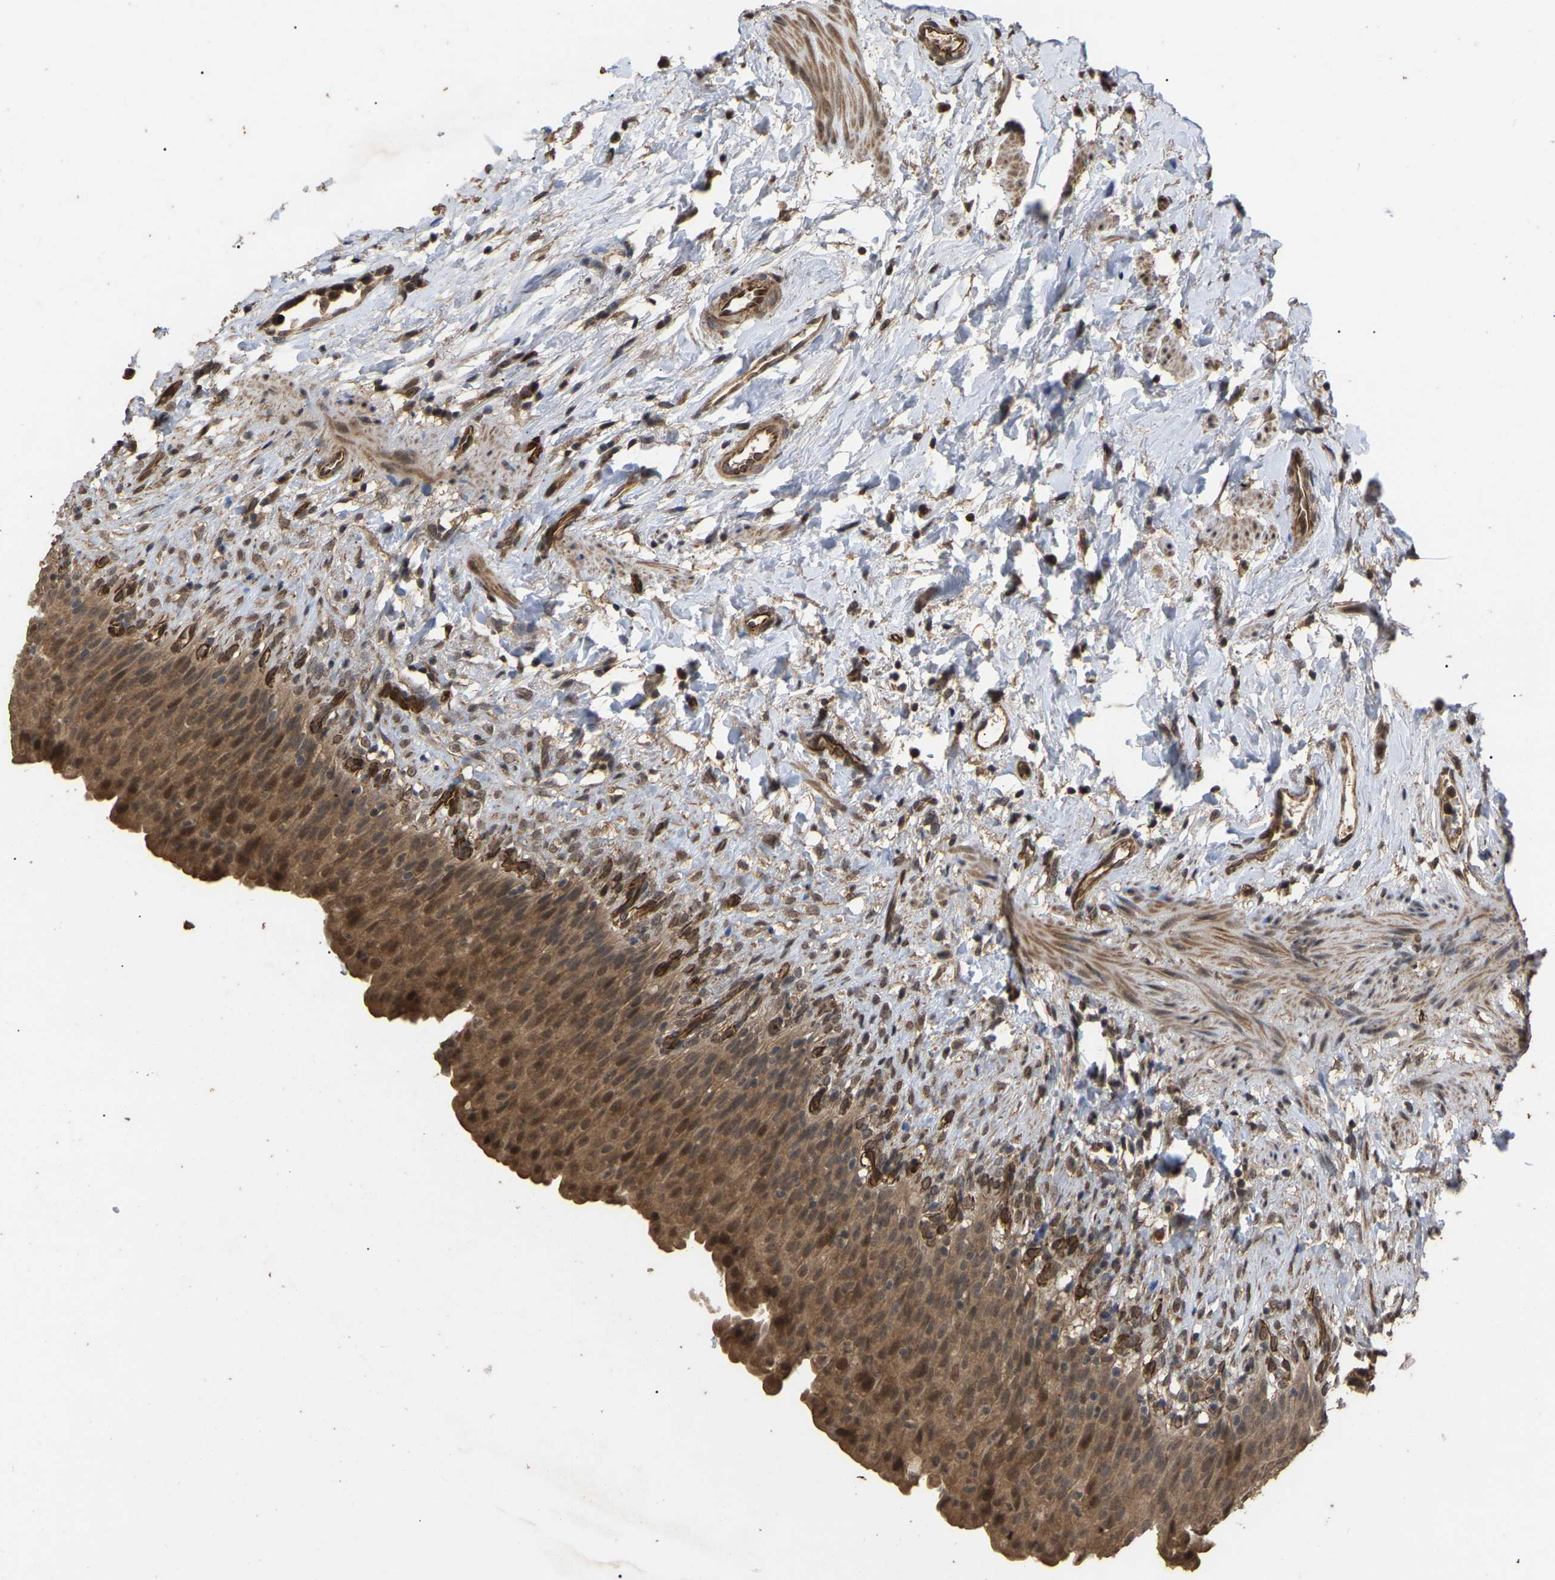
{"staining": {"intensity": "moderate", "quantity": ">75%", "location": "cytoplasmic/membranous,nuclear"}, "tissue": "urinary bladder", "cell_type": "Urothelial cells", "image_type": "normal", "snomed": [{"axis": "morphology", "description": "Normal tissue, NOS"}, {"axis": "topography", "description": "Urinary bladder"}], "caption": "IHC histopathology image of normal urinary bladder: human urinary bladder stained using IHC exhibits medium levels of moderate protein expression localized specifically in the cytoplasmic/membranous,nuclear of urothelial cells, appearing as a cytoplasmic/membranous,nuclear brown color.", "gene": "FAM161B", "patient": {"sex": "female", "age": 79}}